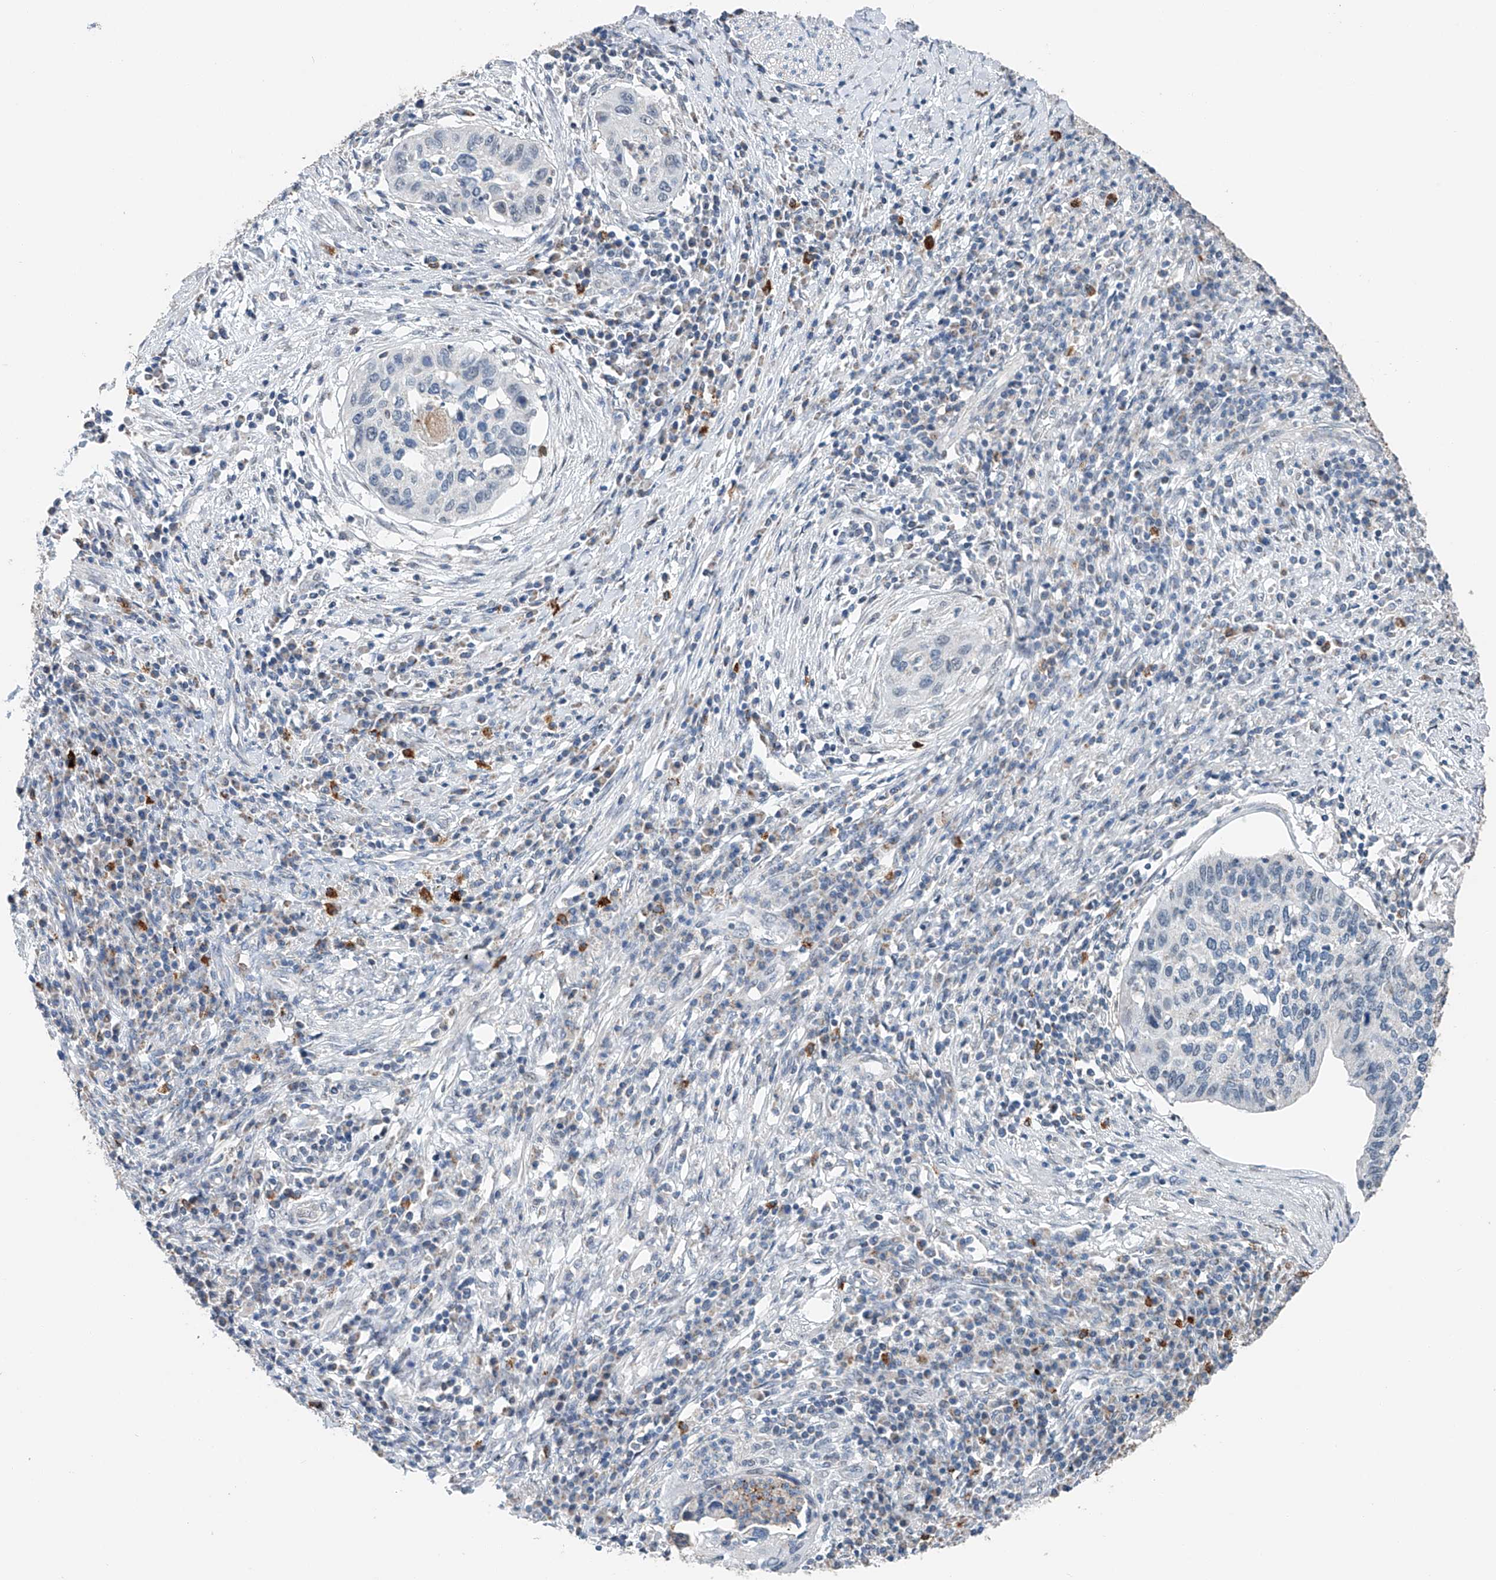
{"staining": {"intensity": "negative", "quantity": "none", "location": "none"}, "tissue": "cervical cancer", "cell_type": "Tumor cells", "image_type": "cancer", "snomed": [{"axis": "morphology", "description": "Squamous cell carcinoma, NOS"}, {"axis": "topography", "description": "Cervix"}], "caption": "Cervical cancer (squamous cell carcinoma) was stained to show a protein in brown. There is no significant expression in tumor cells.", "gene": "KLF15", "patient": {"sex": "female", "age": 38}}